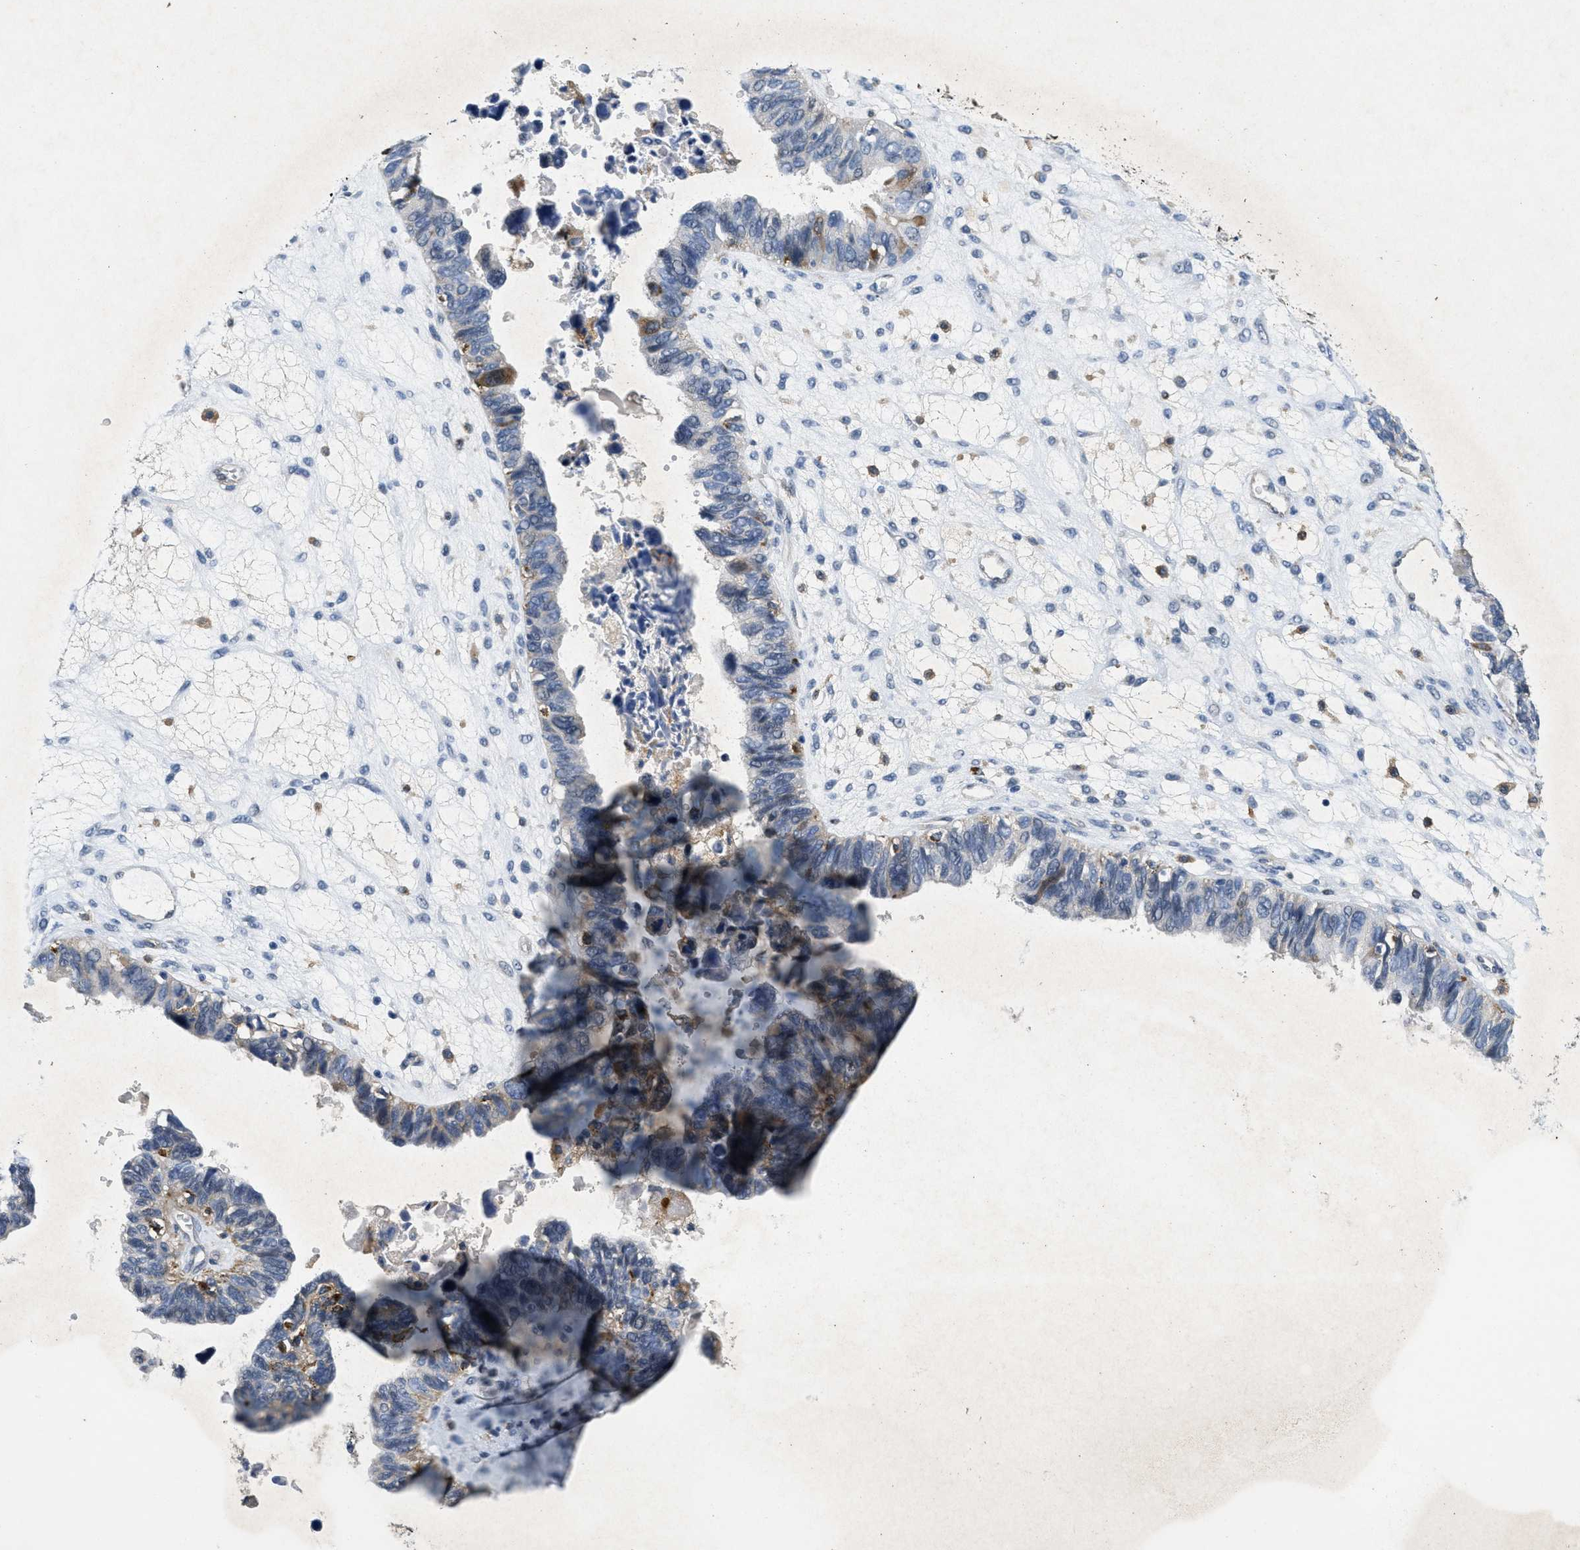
{"staining": {"intensity": "weak", "quantity": "<25%", "location": "cytoplasmic/membranous"}, "tissue": "ovarian cancer", "cell_type": "Tumor cells", "image_type": "cancer", "snomed": [{"axis": "morphology", "description": "Cystadenocarcinoma, serous, NOS"}, {"axis": "topography", "description": "Ovary"}], "caption": "This micrograph is of ovarian cancer (serous cystadenocarcinoma) stained with IHC to label a protein in brown with the nuclei are counter-stained blue. There is no positivity in tumor cells.", "gene": "BMPR2", "patient": {"sex": "female", "age": 79}}